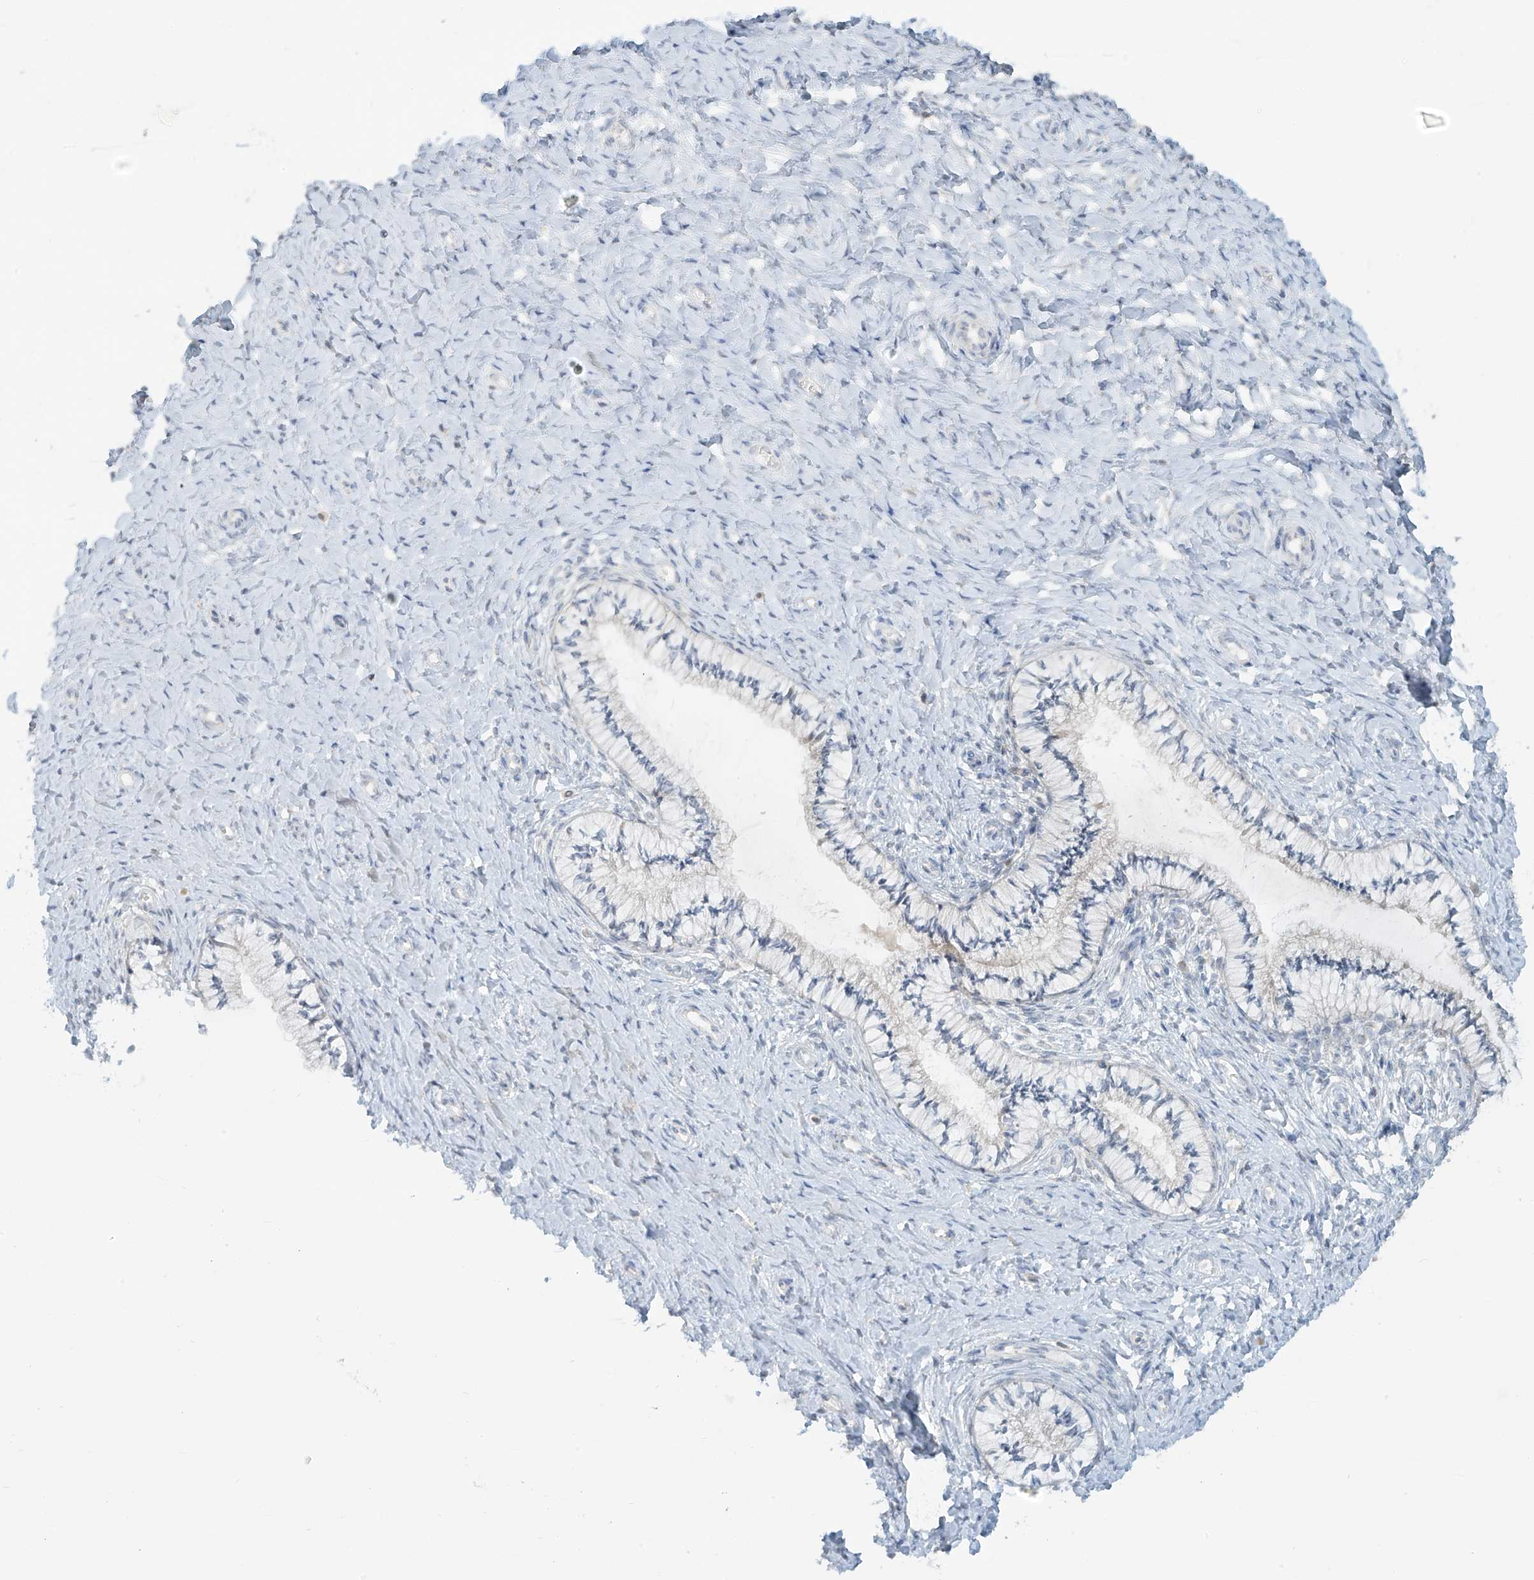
{"staining": {"intensity": "negative", "quantity": "none", "location": "none"}, "tissue": "cervix", "cell_type": "Glandular cells", "image_type": "normal", "snomed": [{"axis": "morphology", "description": "Normal tissue, NOS"}, {"axis": "topography", "description": "Cervix"}], "caption": "Immunohistochemistry (IHC) photomicrograph of unremarkable cervix: human cervix stained with DAB (3,3'-diaminobenzidine) displays no significant protein staining in glandular cells.", "gene": "C2orf42", "patient": {"sex": "female", "age": 36}}